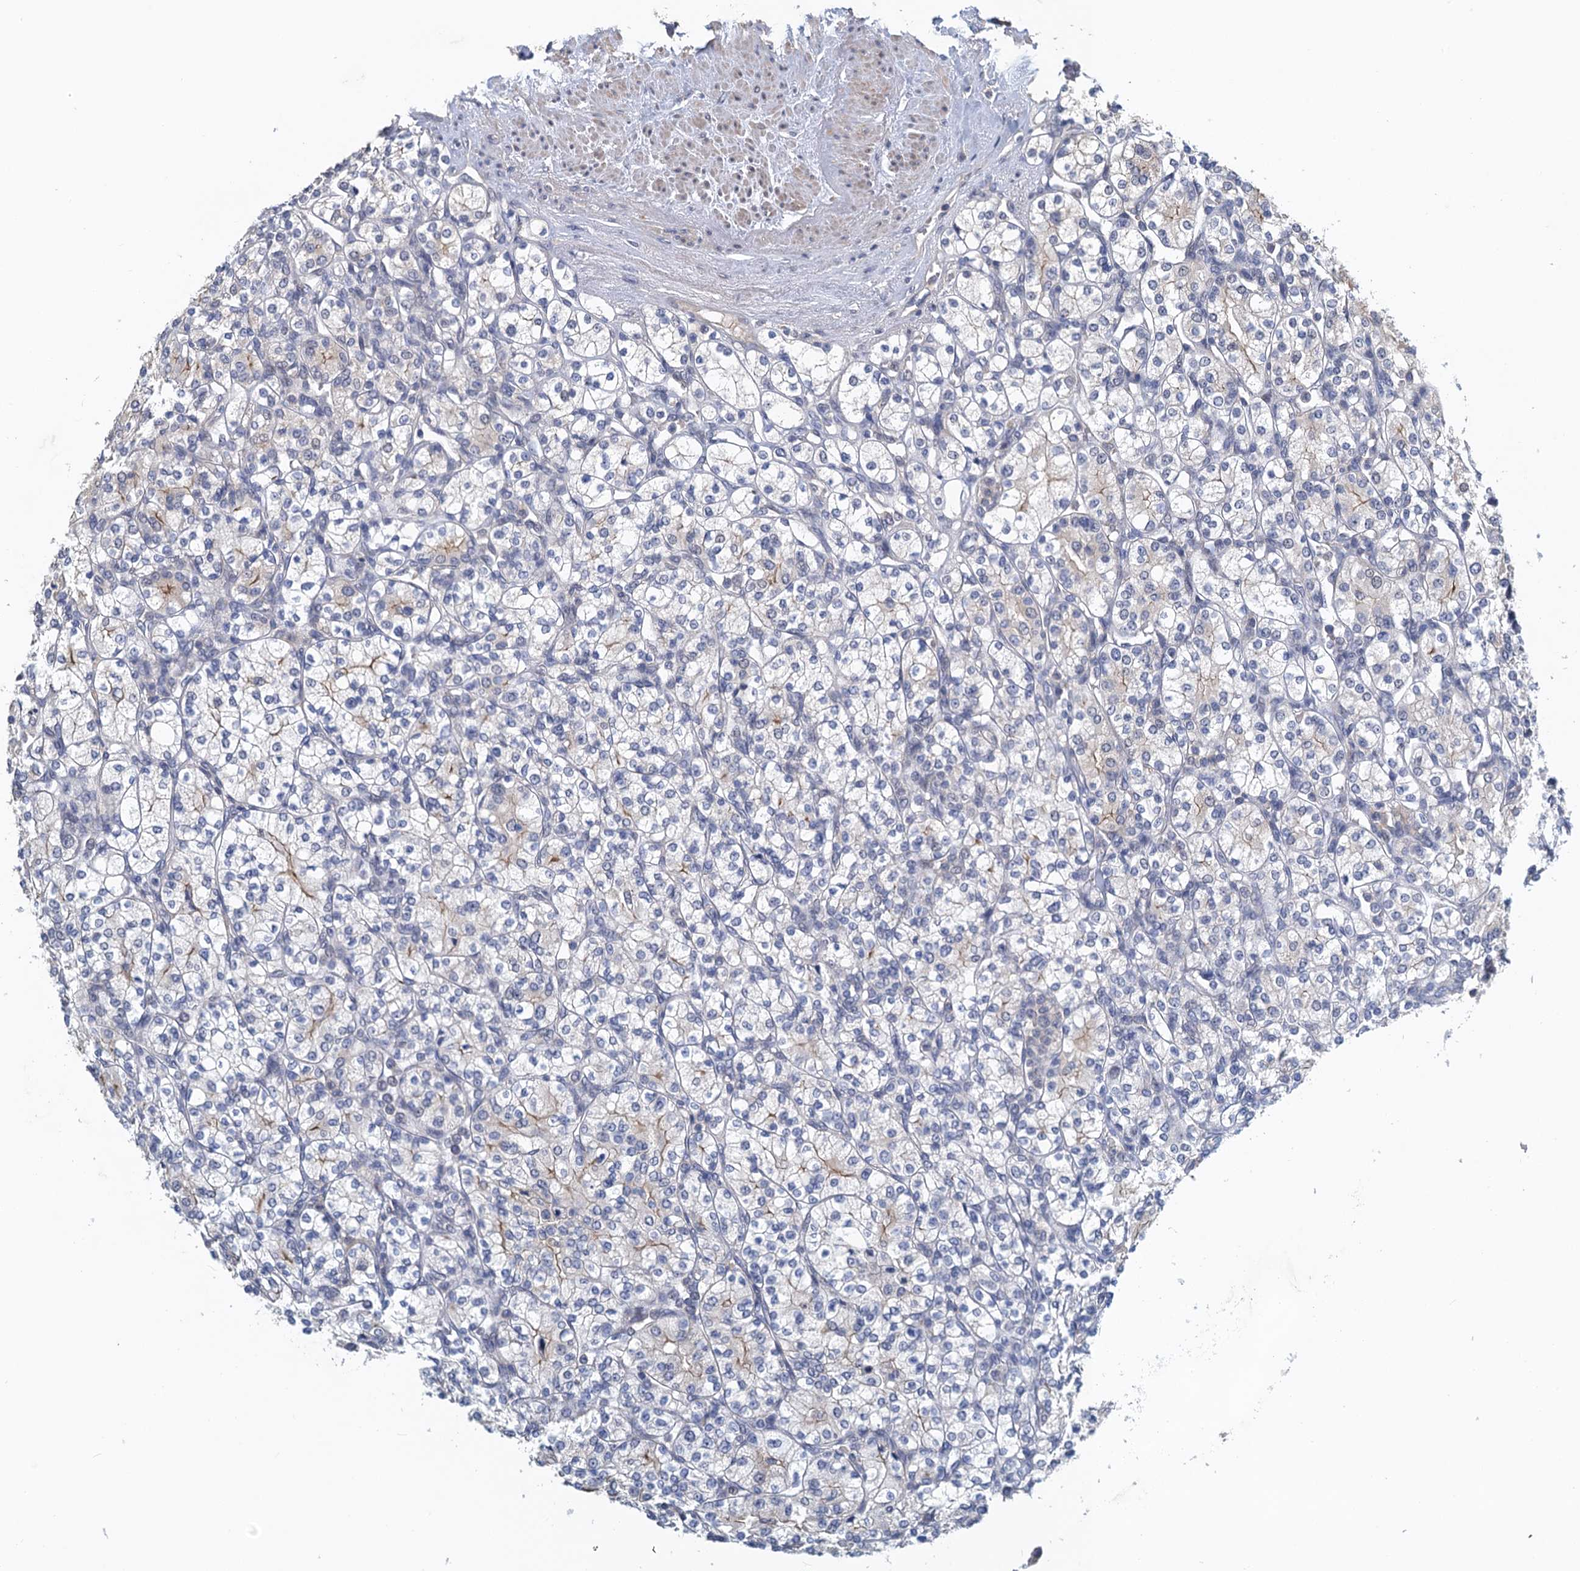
{"staining": {"intensity": "negative", "quantity": "none", "location": "none"}, "tissue": "renal cancer", "cell_type": "Tumor cells", "image_type": "cancer", "snomed": [{"axis": "morphology", "description": "Adenocarcinoma, NOS"}, {"axis": "topography", "description": "Kidney"}], "caption": "Immunohistochemistry (IHC) histopathology image of human adenocarcinoma (renal) stained for a protein (brown), which reveals no positivity in tumor cells.", "gene": "MDM1", "patient": {"sex": "male", "age": 77}}